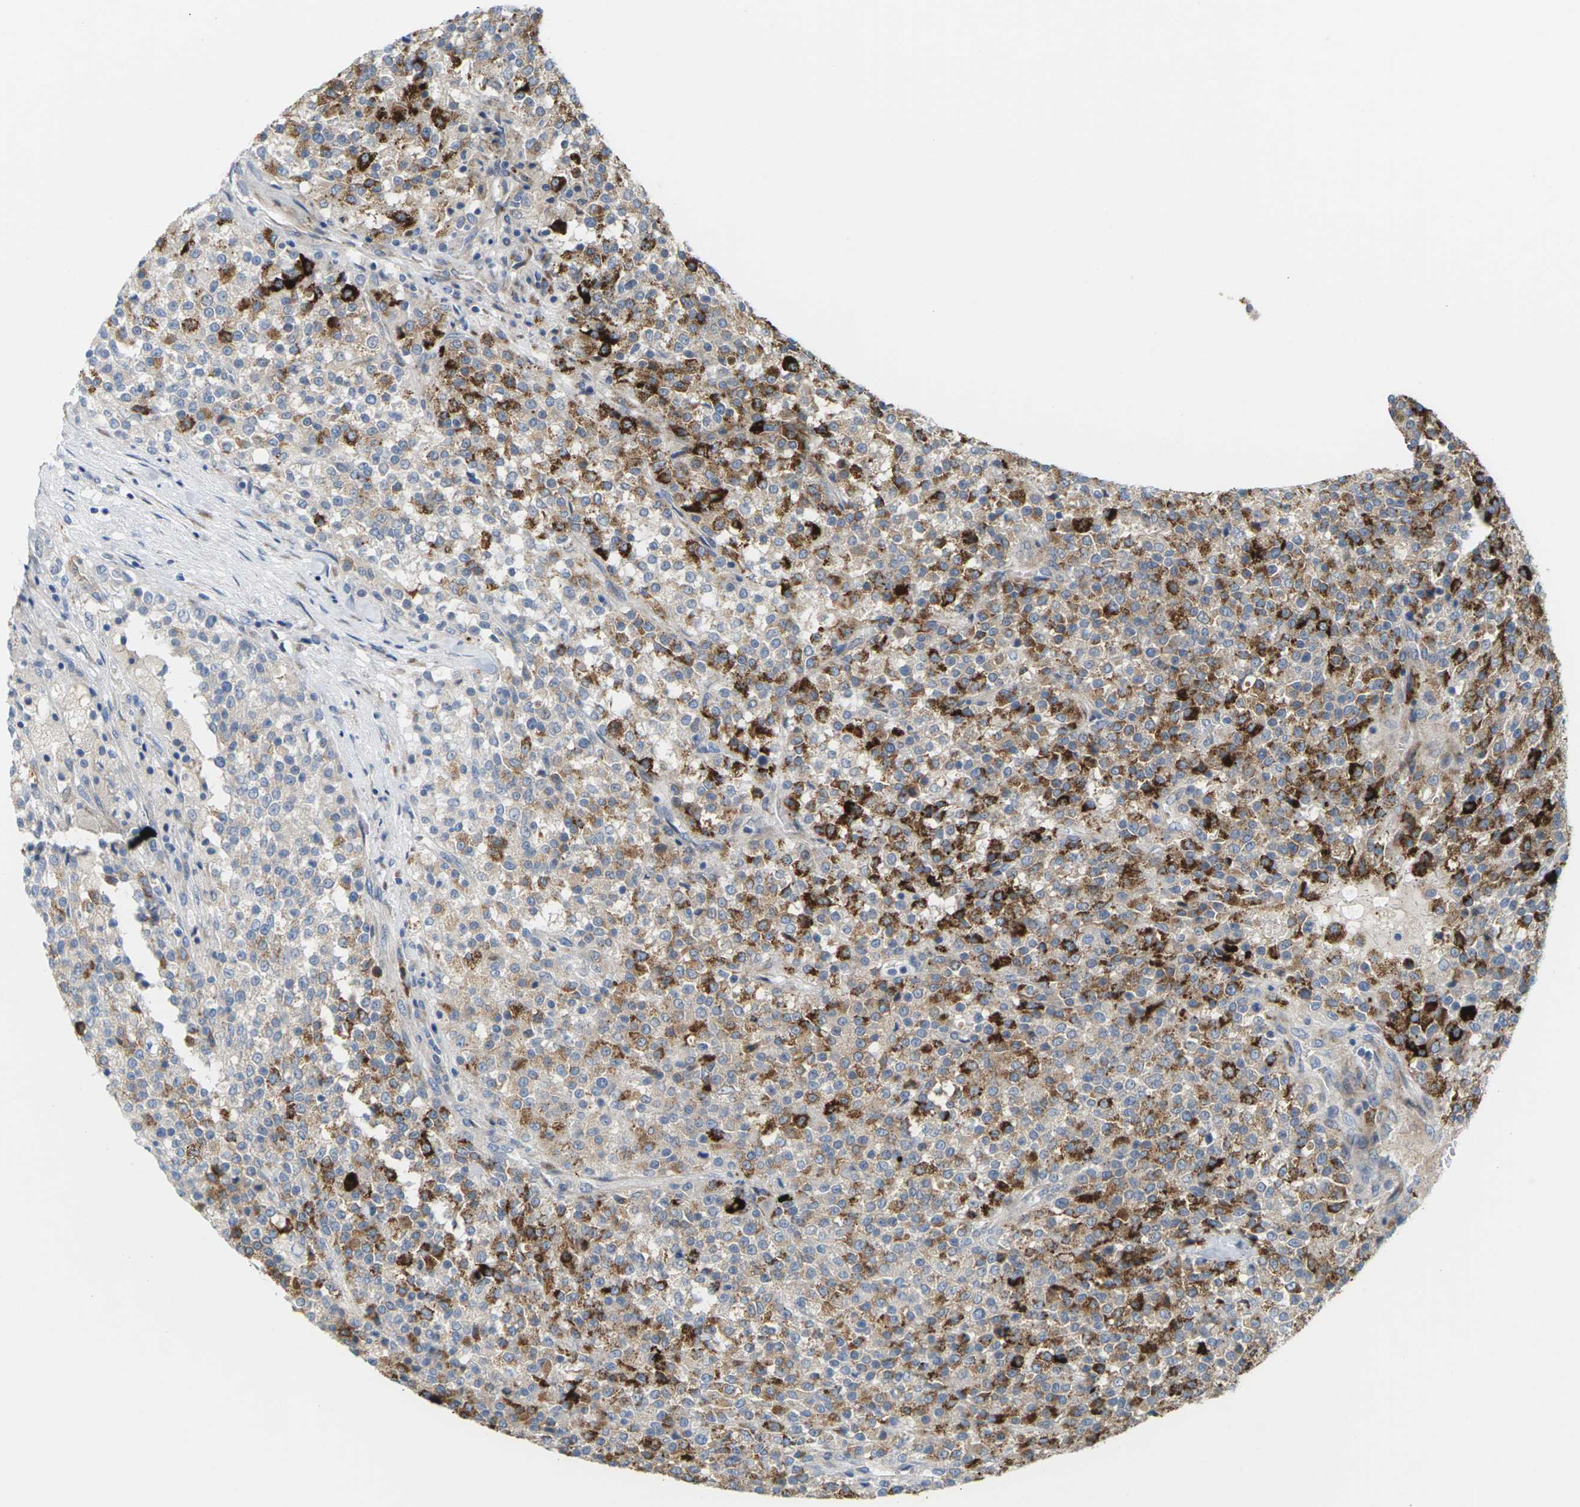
{"staining": {"intensity": "strong", "quantity": "25%-75%", "location": "cytoplasmic/membranous"}, "tissue": "testis cancer", "cell_type": "Tumor cells", "image_type": "cancer", "snomed": [{"axis": "morphology", "description": "Seminoma, NOS"}, {"axis": "topography", "description": "Testis"}], "caption": "High-power microscopy captured an IHC photomicrograph of testis cancer (seminoma), revealing strong cytoplasmic/membranous positivity in approximately 25%-75% of tumor cells.", "gene": "ROBO1", "patient": {"sex": "male", "age": 59}}